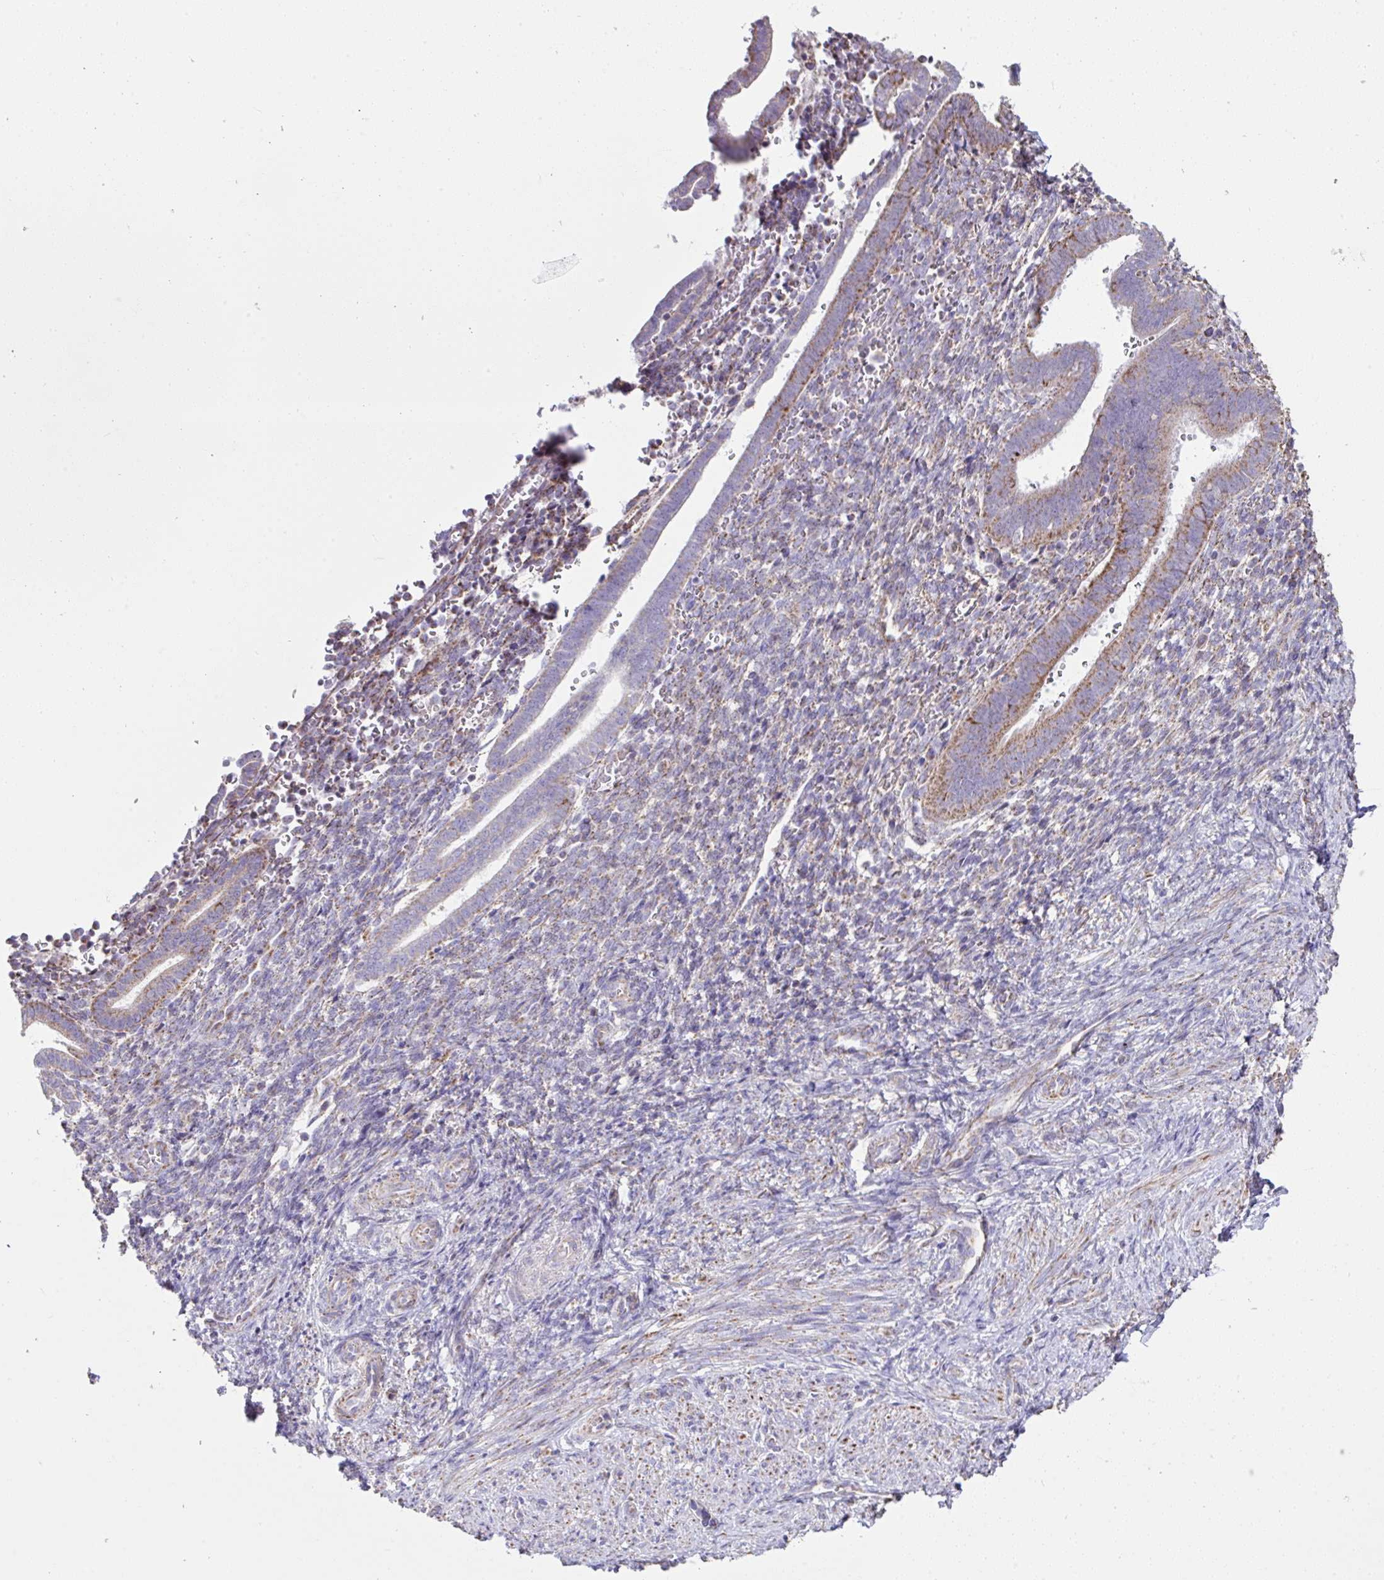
{"staining": {"intensity": "negative", "quantity": "none", "location": "none"}, "tissue": "endometrium", "cell_type": "Cells in endometrial stroma", "image_type": "normal", "snomed": [{"axis": "morphology", "description": "Normal tissue, NOS"}, {"axis": "topography", "description": "Endometrium"}], "caption": "This is an IHC image of normal endometrium. There is no positivity in cells in endometrial stroma.", "gene": "DOK7", "patient": {"sex": "female", "age": 34}}